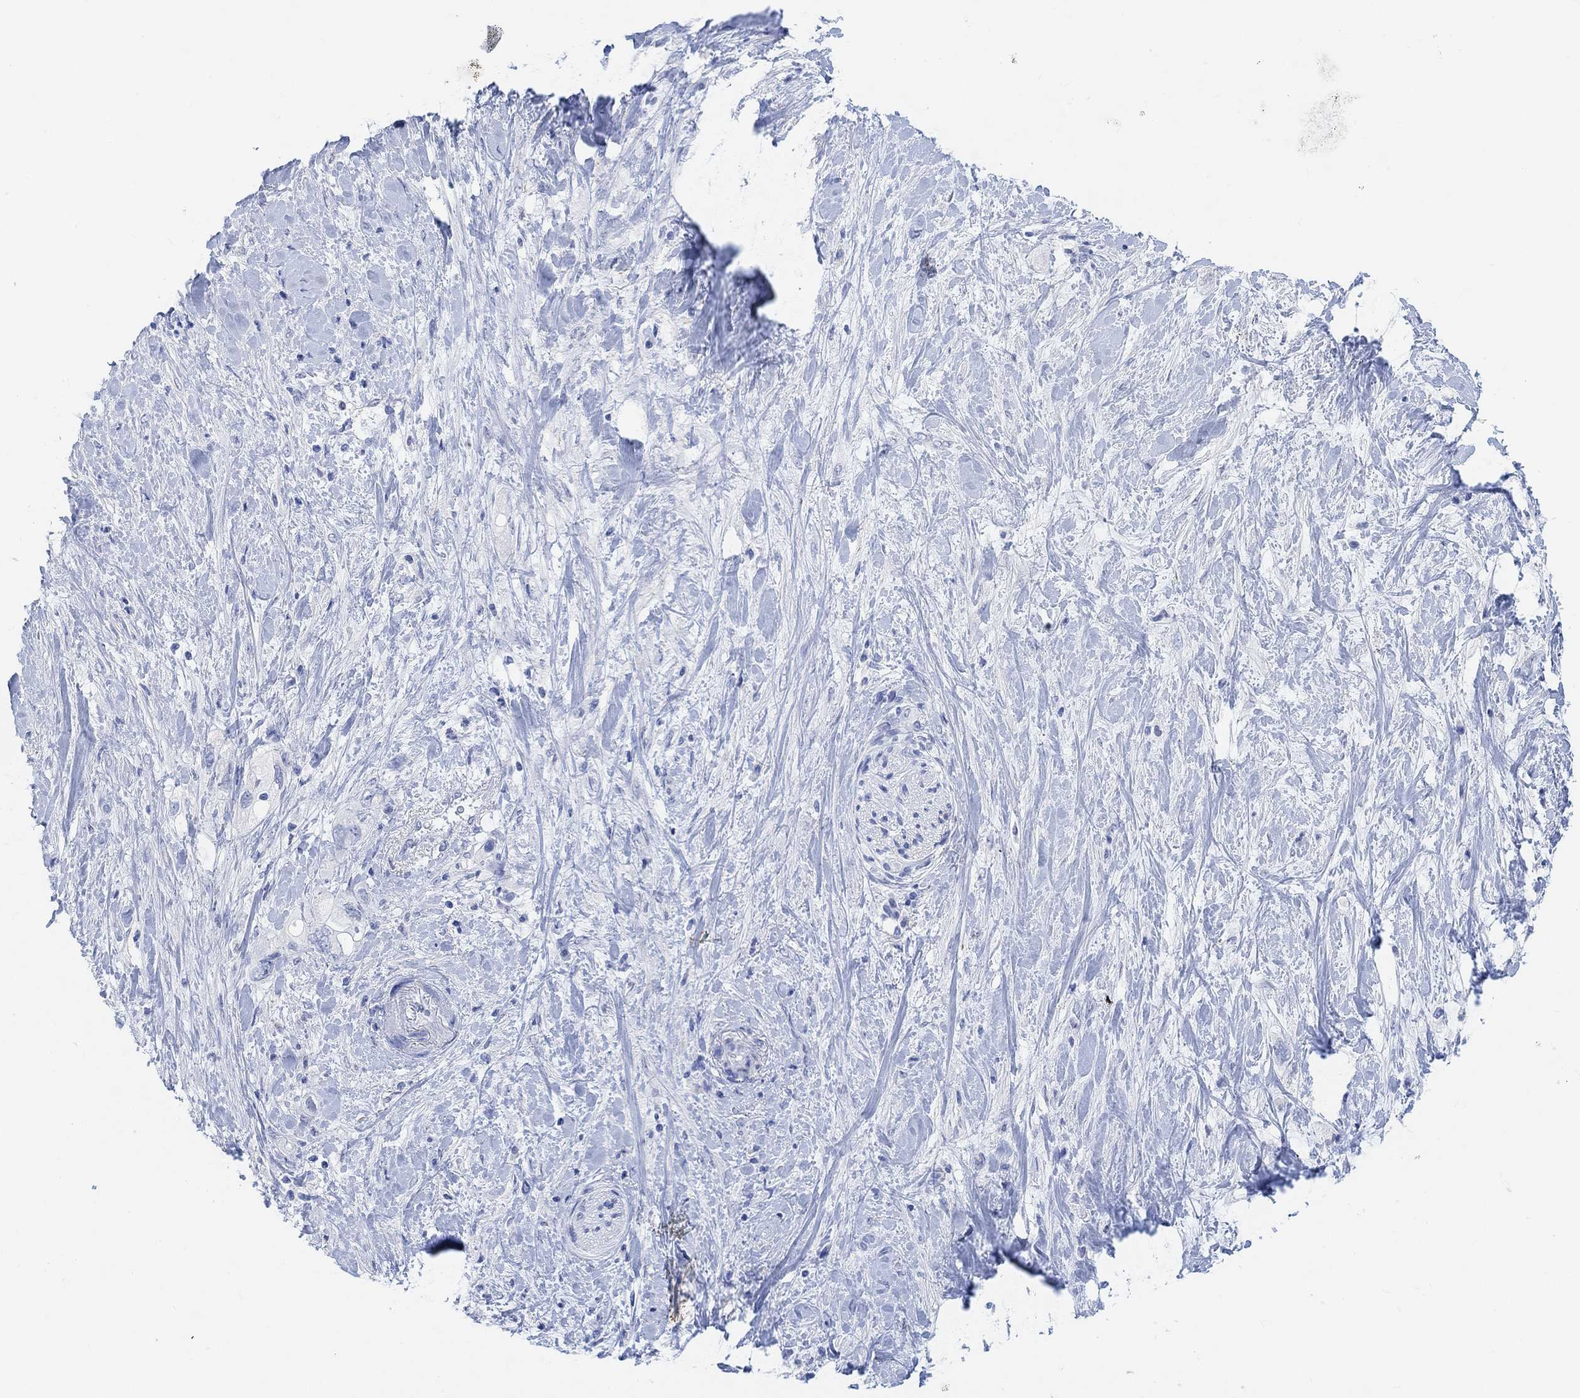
{"staining": {"intensity": "negative", "quantity": "none", "location": "none"}, "tissue": "pancreatic cancer", "cell_type": "Tumor cells", "image_type": "cancer", "snomed": [{"axis": "morphology", "description": "Adenocarcinoma, NOS"}, {"axis": "topography", "description": "Pancreas"}], "caption": "An immunohistochemistry micrograph of pancreatic adenocarcinoma is shown. There is no staining in tumor cells of pancreatic adenocarcinoma.", "gene": "ENO4", "patient": {"sex": "female", "age": 56}}